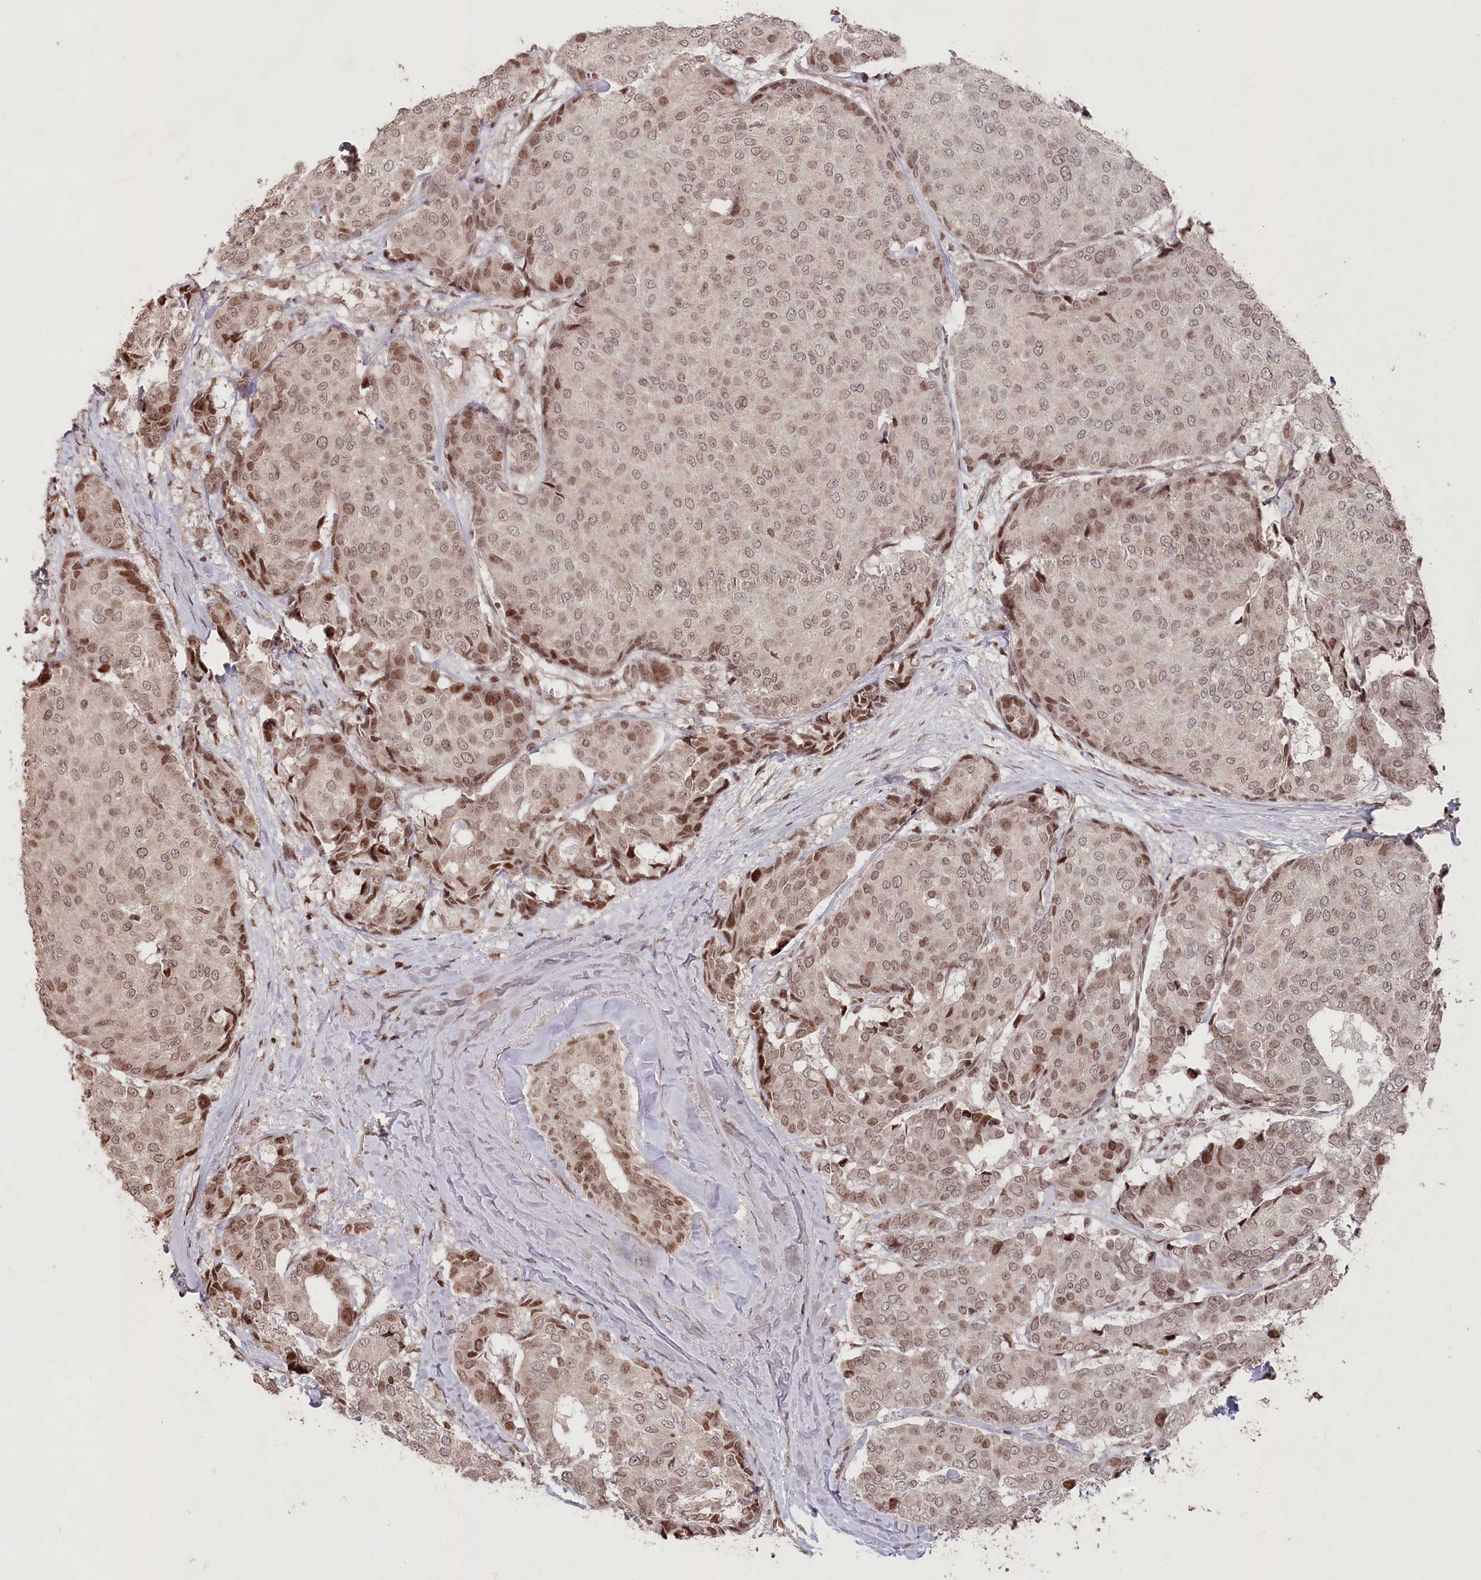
{"staining": {"intensity": "moderate", "quantity": ">75%", "location": "nuclear"}, "tissue": "breast cancer", "cell_type": "Tumor cells", "image_type": "cancer", "snomed": [{"axis": "morphology", "description": "Duct carcinoma"}, {"axis": "topography", "description": "Breast"}], "caption": "This image reveals immunohistochemistry staining of human breast cancer, with medium moderate nuclear positivity in approximately >75% of tumor cells.", "gene": "CCSER2", "patient": {"sex": "female", "age": 75}}